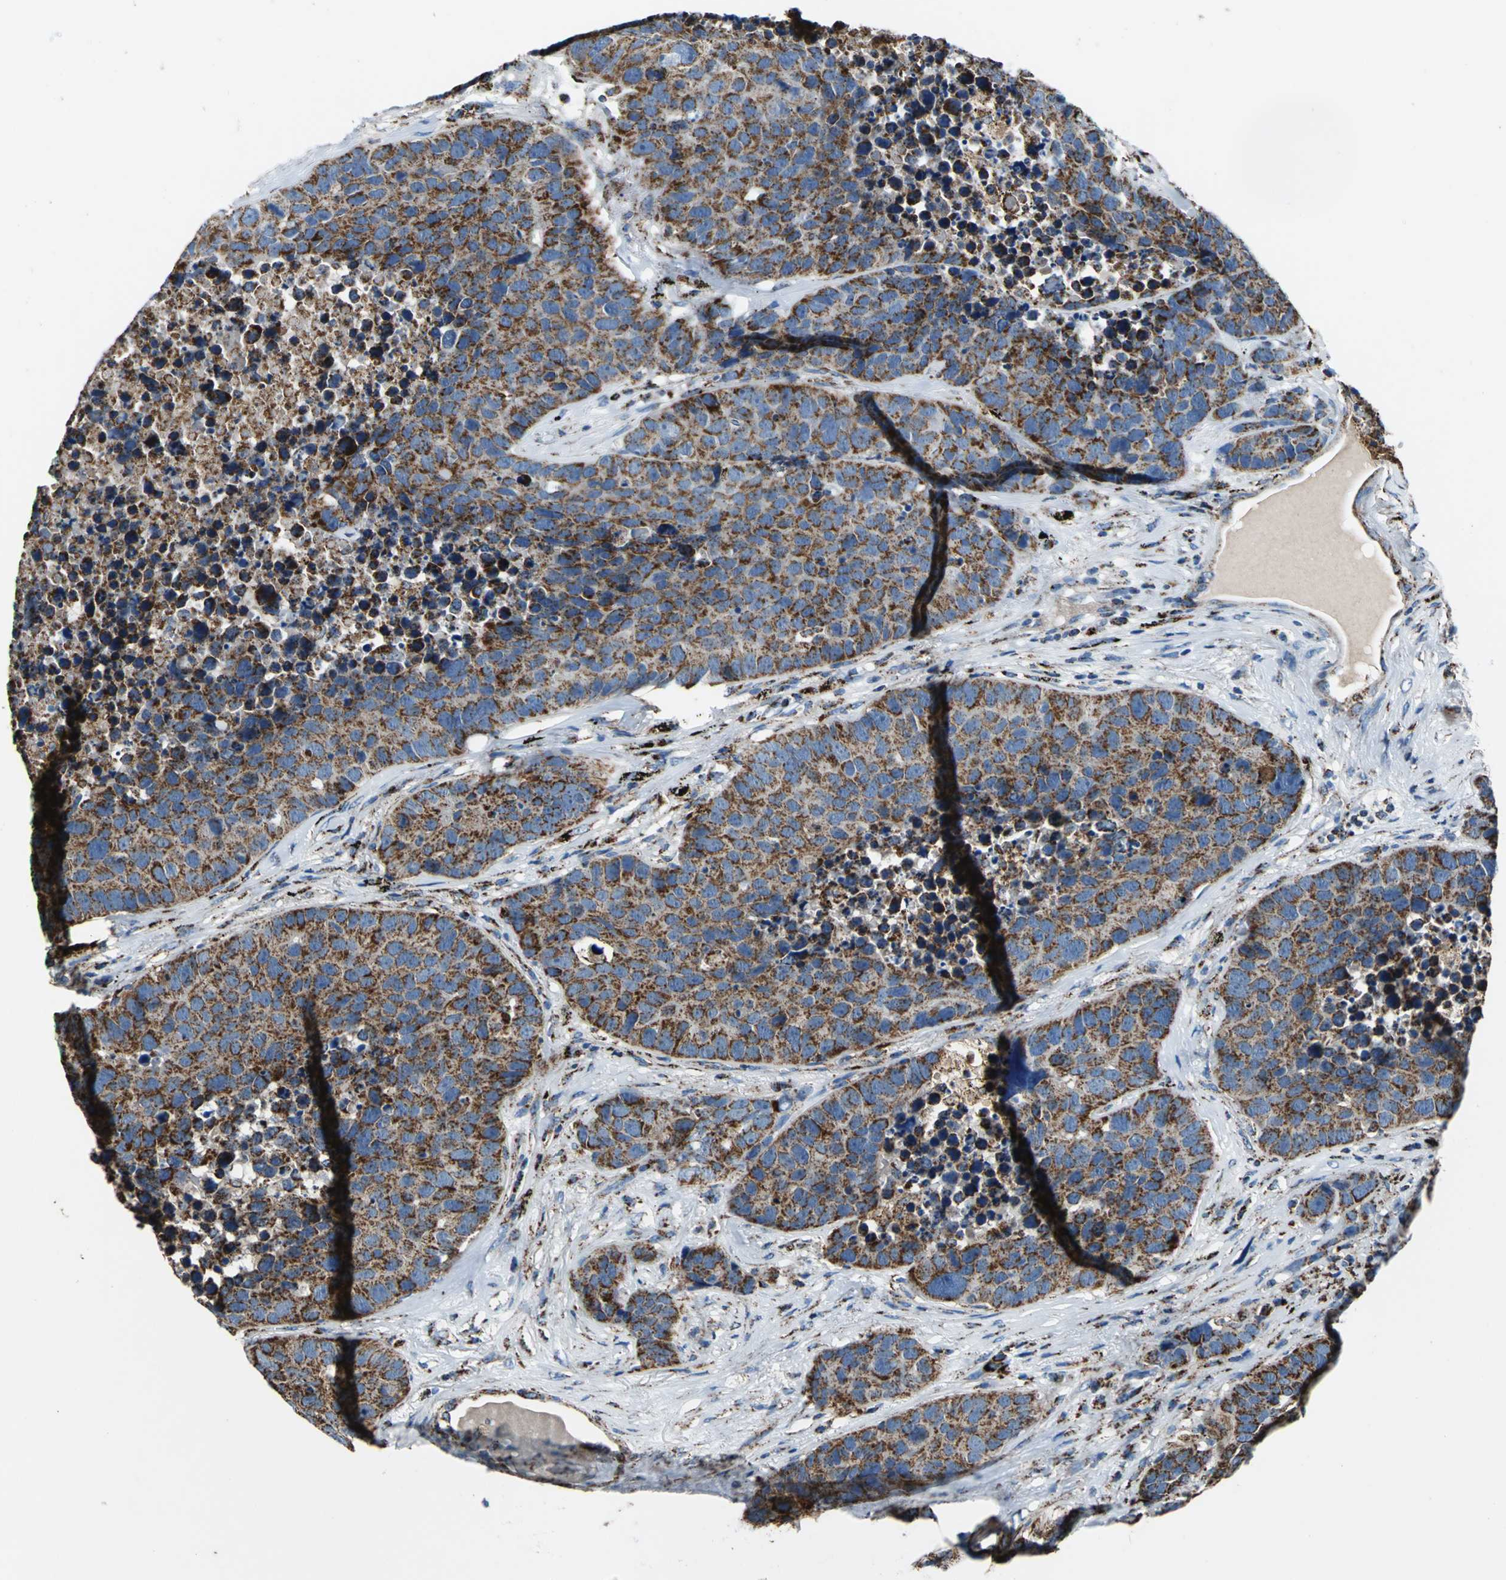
{"staining": {"intensity": "strong", "quantity": ">75%", "location": "cytoplasmic/membranous"}, "tissue": "carcinoid", "cell_type": "Tumor cells", "image_type": "cancer", "snomed": [{"axis": "morphology", "description": "Carcinoid, malignant, NOS"}, {"axis": "topography", "description": "Lung"}], "caption": "Immunohistochemistry (IHC) (DAB) staining of human carcinoid exhibits strong cytoplasmic/membranous protein positivity in approximately >75% of tumor cells.", "gene": "ECH1", "patient": {"sex": "male", "age": 60}}